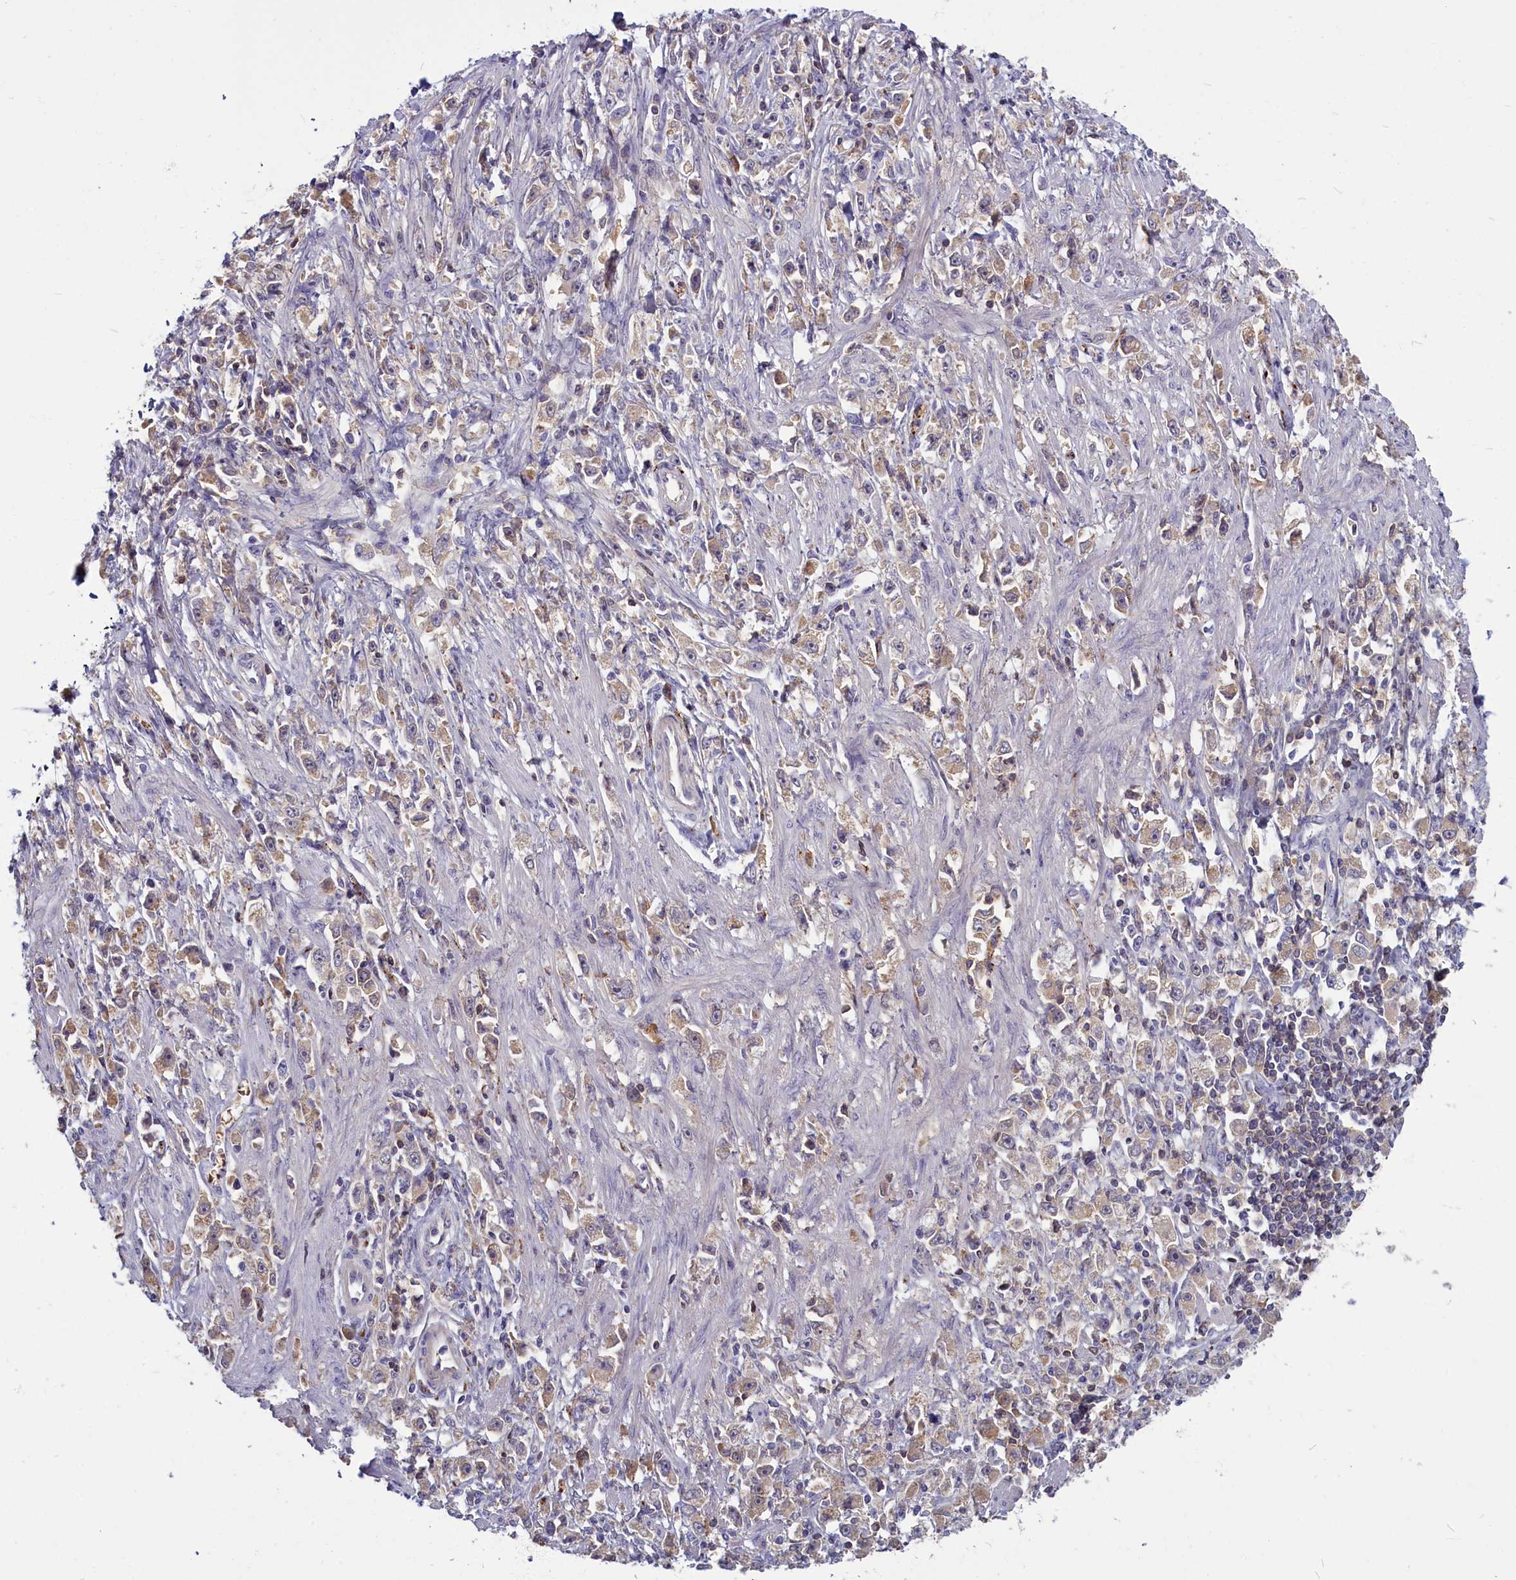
{"staining": {"intensity": "weak", "quantity": ">75%", "location": "cytoplasmic/membranous"}, "tissue": "stomach cancer", "cell_type": "Tumor cells", "image_type": "cancer", "snomed": [{"axis": "morphology", "description": "Adenocarcinoma, NOS"}, {"axis": "topography", "description": "Stomach"}], "caption": "Brown immunohistochemical staining in human adenocarcinoma (stomach) shows weak cytoplasmic/membranous expression in about >75% of tumor cells. The staining was performed using DAB (3,3'-diaminobenzidine), with brown indicating positive protein expression. Nuclei are stained blue with hematoxylin.", "gene": "SV2C", "patient": {"sex": "female", "age": 59}}